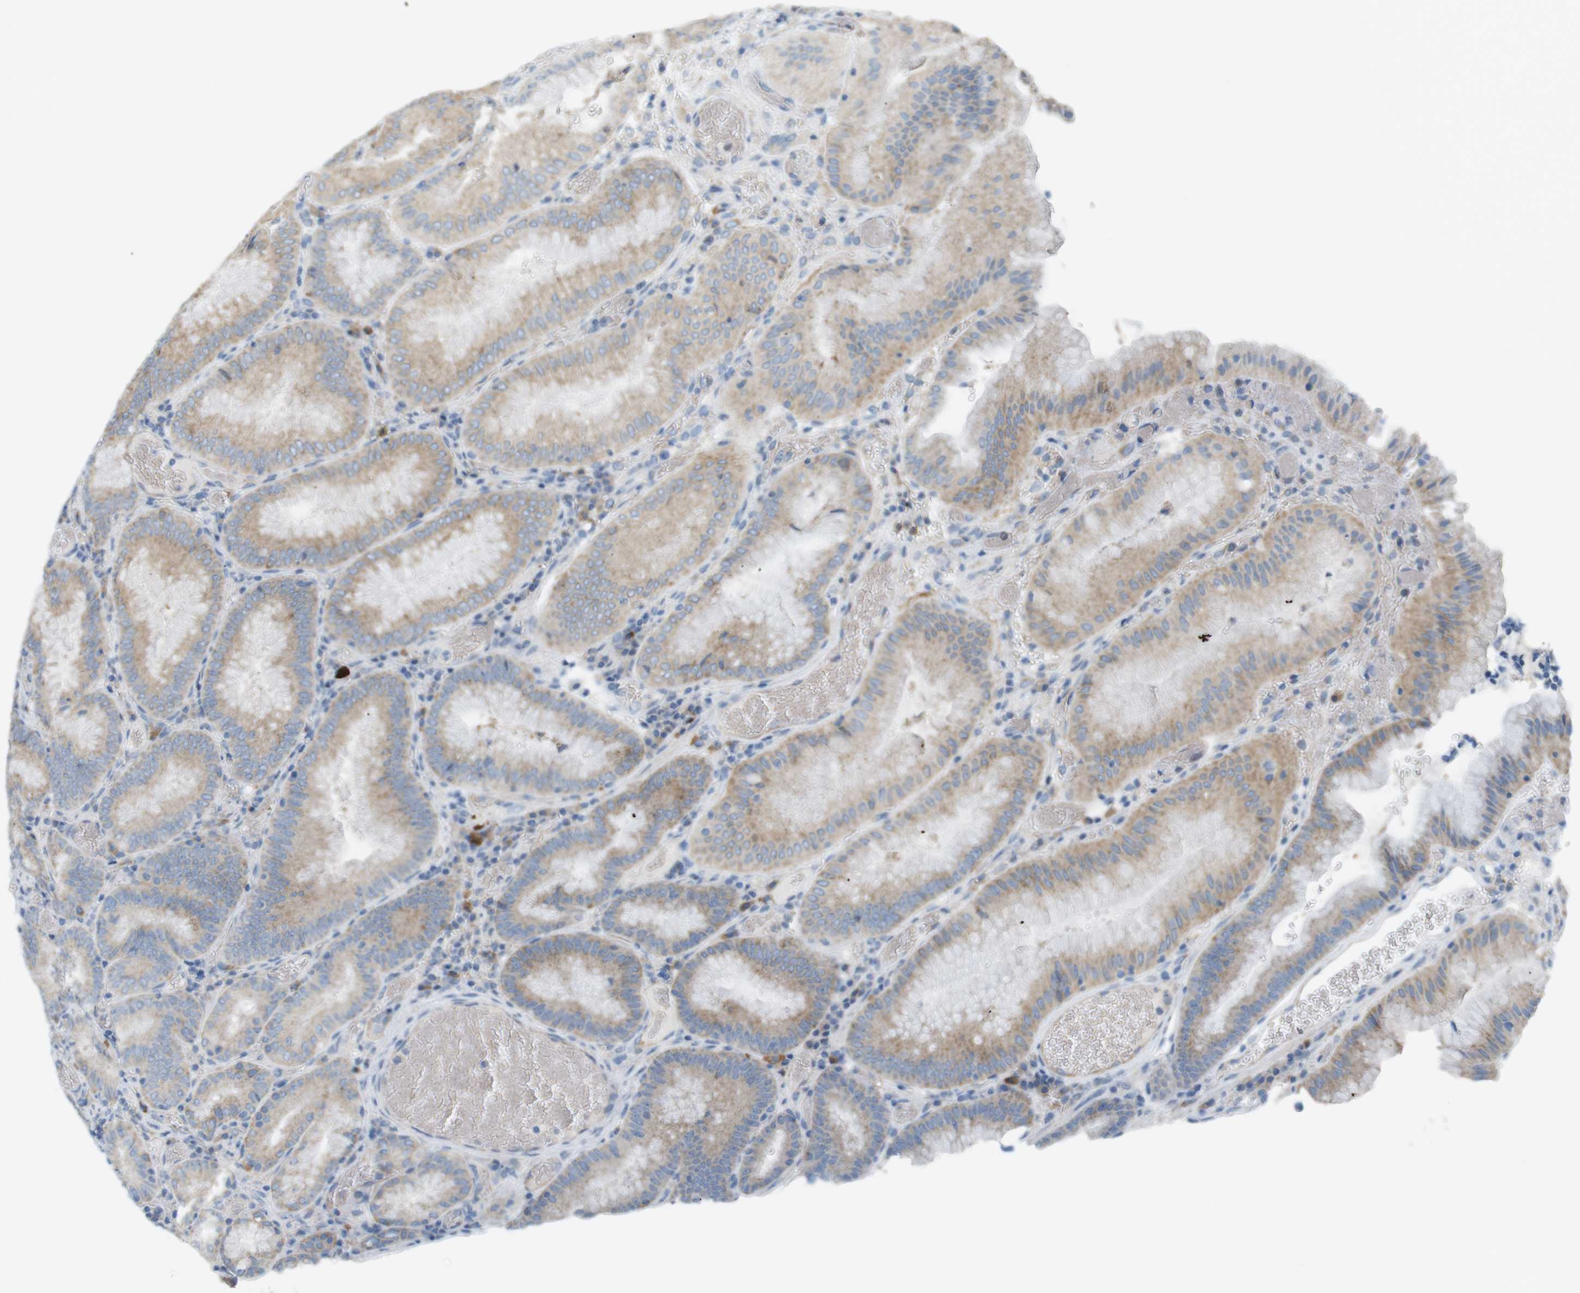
{"staining": {"intensity": "moderate", "quantity": "25%-75%", "location": "cytoplasmic/membranous"}, "tissue": "stomach", "cell_type": "Glandular cells", "image_type": "normal", "snomed": [{"axis": "morphology", "description": "Normal tissue, NOS"}, {"axis": "morphology", "description": "Carcinoid, malignant, NOS"}, {"axis": "topography", "description": "Stomach, upper"}], "caption": "Immunohistochemistry (IHC) photomicrograph of normal human stomach stained for a protein (brown), which shows medium levels of moderate cytoplasmic/membranous expression in about 25%-75% of glandular cells.", "gene": "VAMP1", "patient": {"sex": "male", "age": 39}}